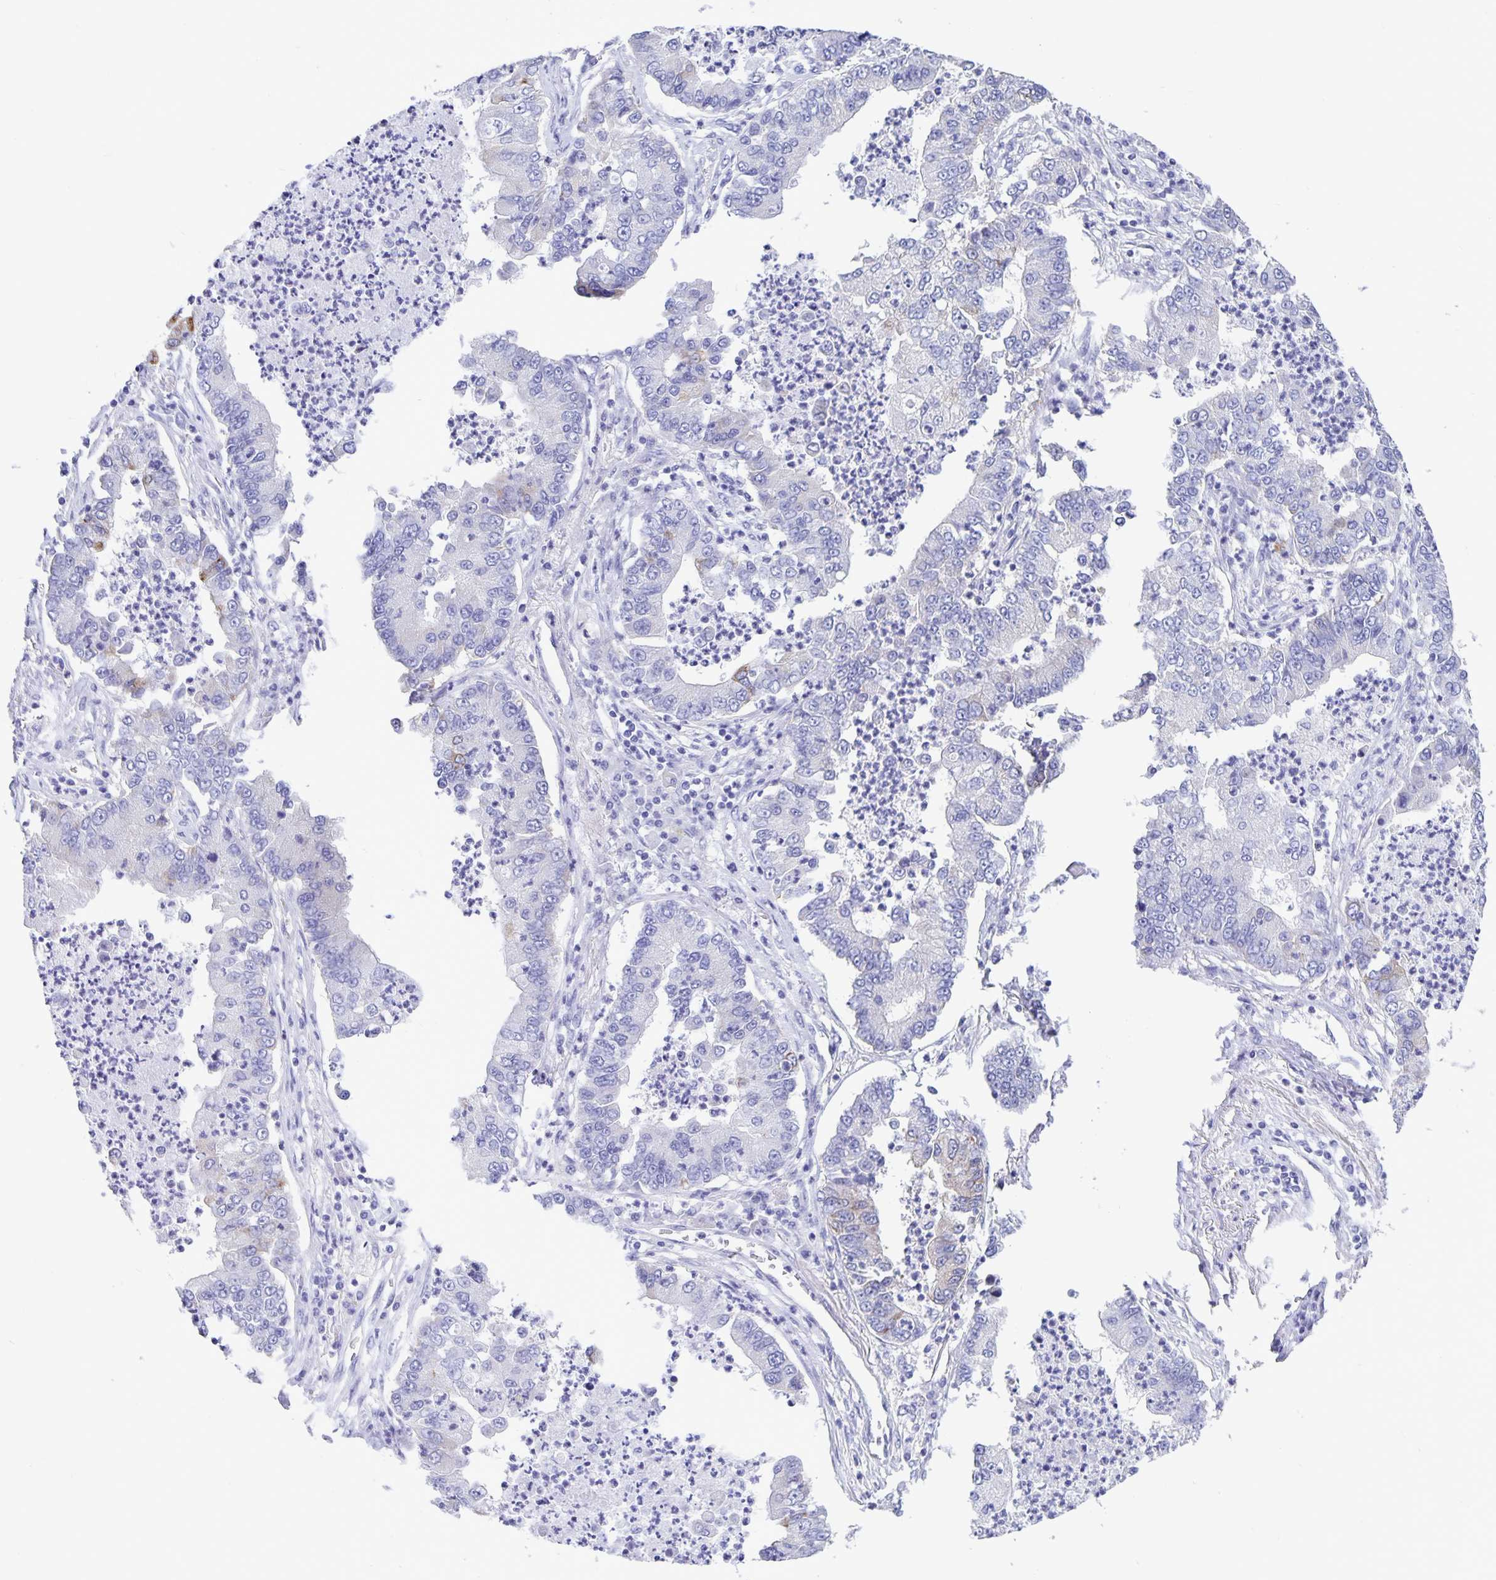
{"staining": {"intensity": "negative", "quantity": "none", "location": "none"}, "tissue": "lung cancer", "cell_type": "Tumor cells", "image_type": "cancer", "snomed": [{"axis": "morphology", "description": "Adenocarcinoma, NOS"}, {"axis": "topography", "description": "Lung"}], "caption": "DAB (3,3'-diaminobenzidine) immunohistochemical staining of lung adenocarcinoma demonstrates no significant expression in tumor cells.", "gene": "ERMN", "patient": {"sex": "female", "age": 57}}